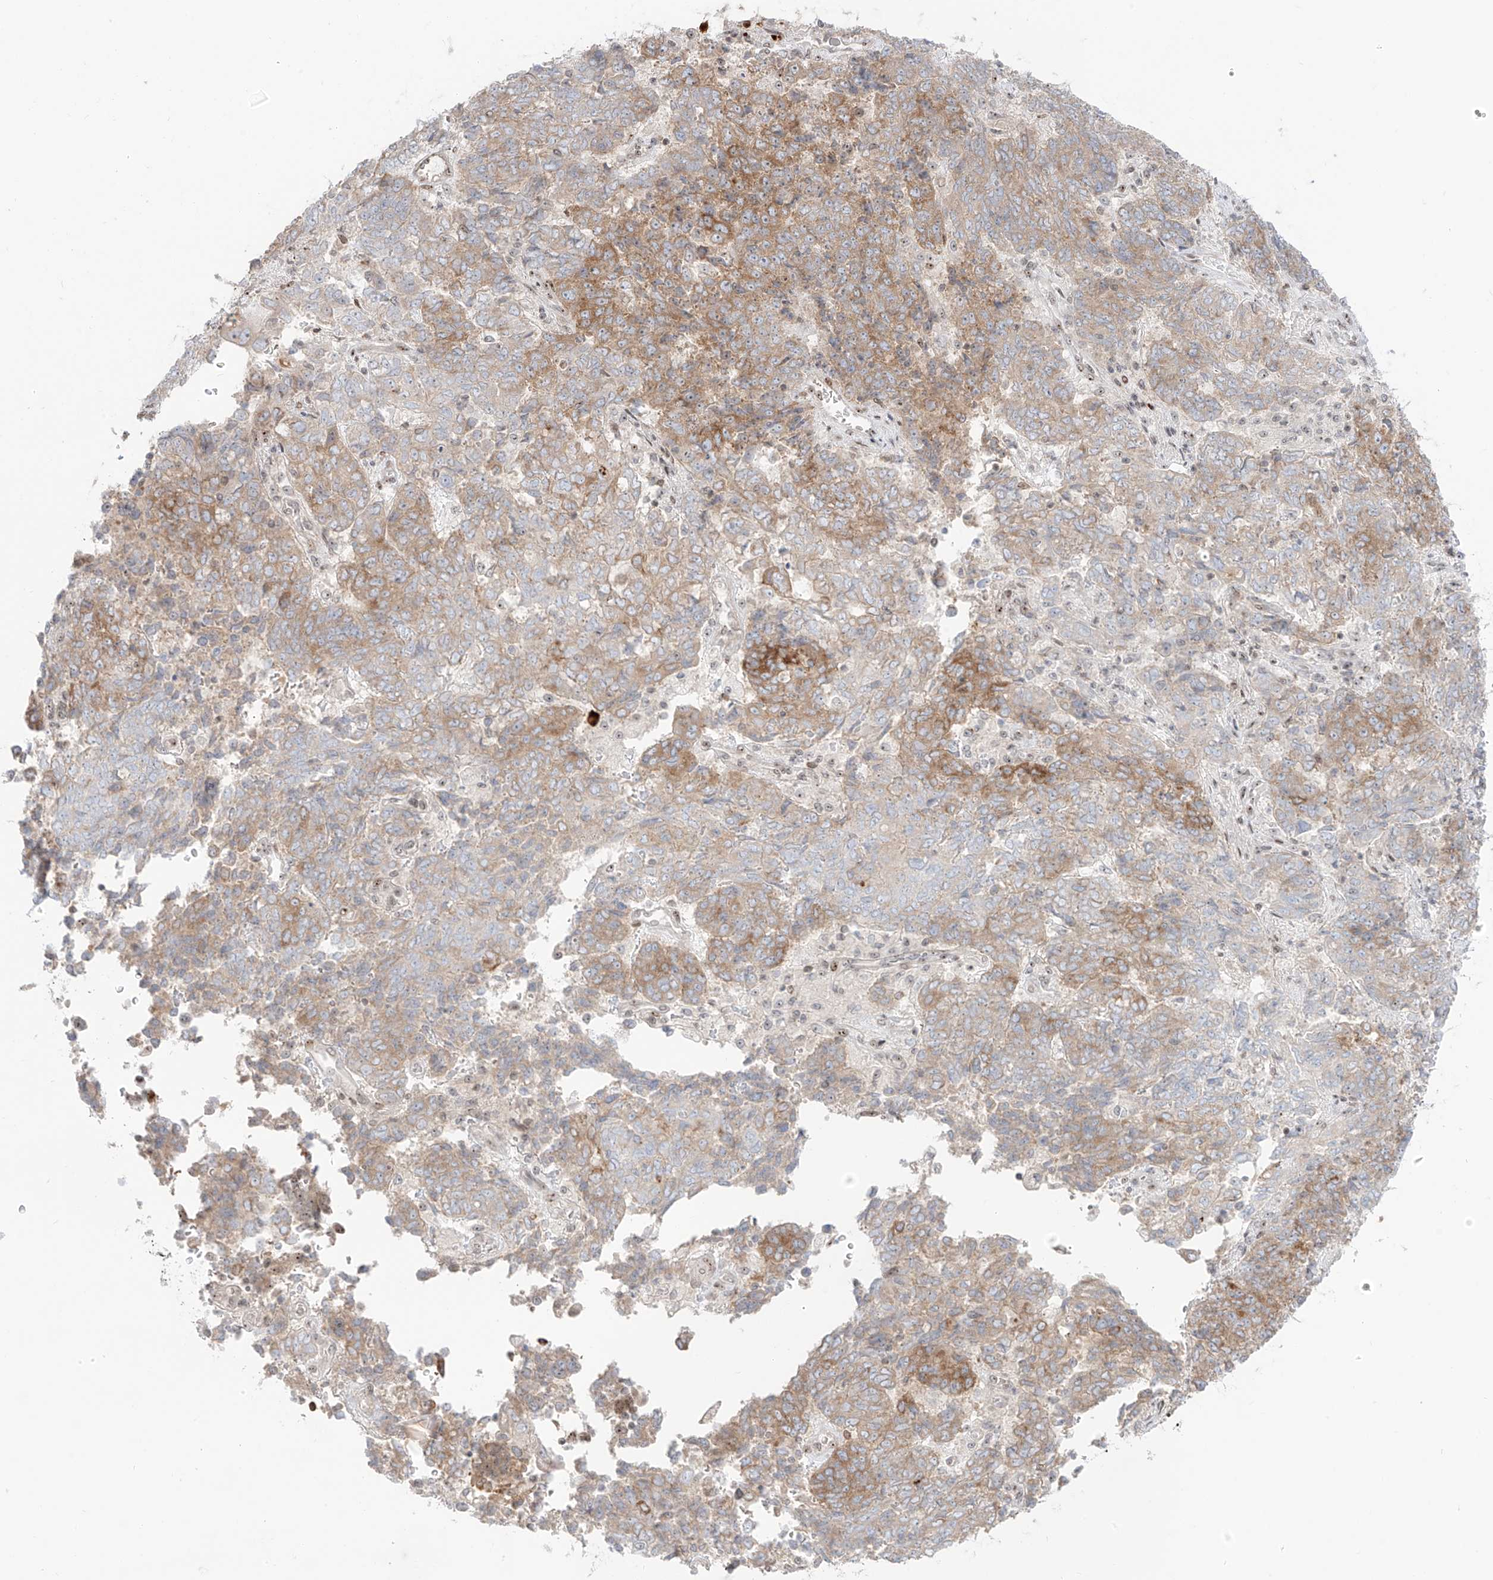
{"staining": {"intensity": "moderate", "quantity": "25%-75%", "location": "cytoplasmic/membranous"}, "tissue": "endometrial cancer", "cell_type": "Tumor cells", "image_type": "cancer", "snomed": [{"axis": "morphology", "description": "Adenocarcinoma, NOS"}, {"axis": "topography", "description": "Endometrium"}], "caption": "Endometrial cancer (adenocarcinoma) stained with a protein marker reveals moderate staining in tumor cells.", "gene": "ZNF512", "patient": {"sex": "female", "age": 80}}